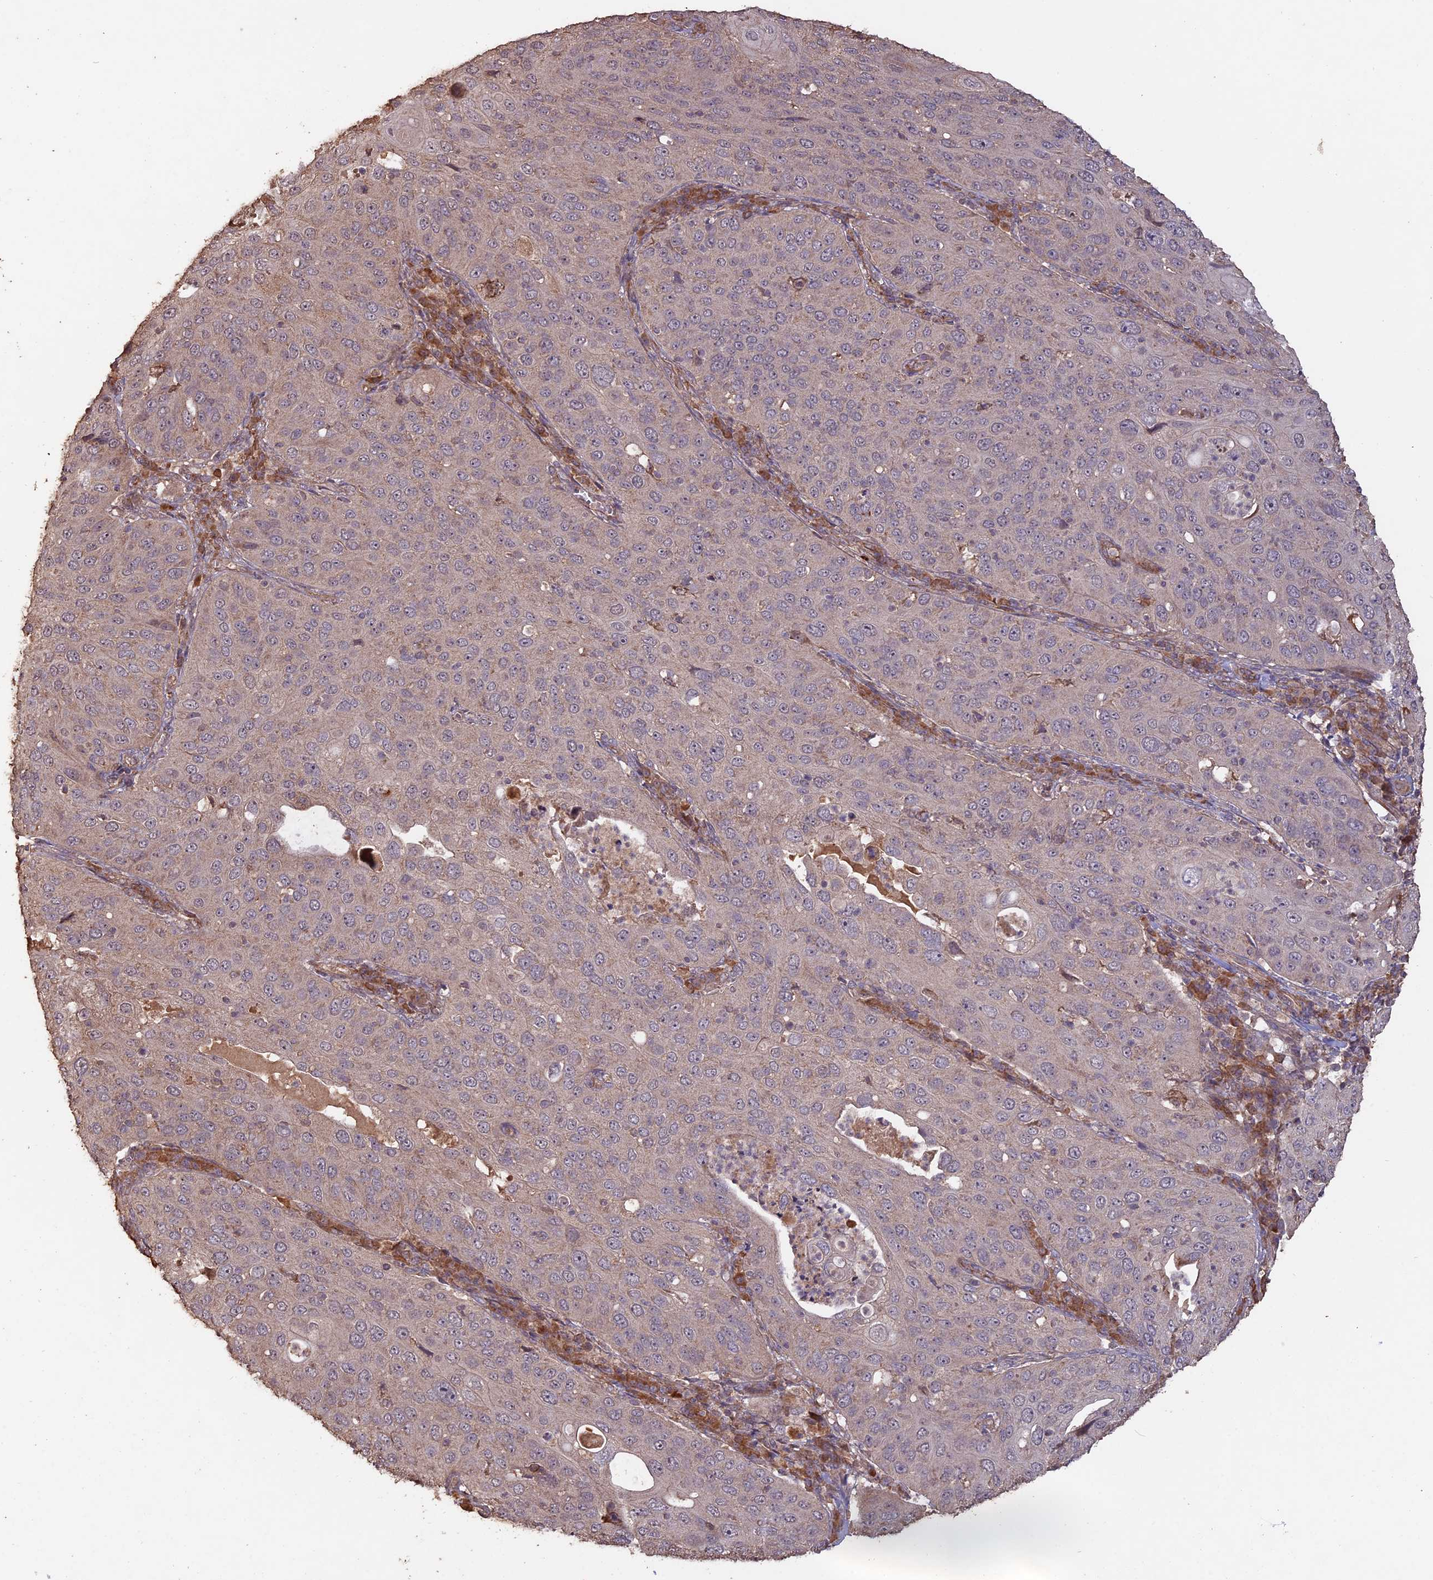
{"staining": {"intensity": "weak", "quantity": "25%-75%", "location": "cytoplasmic/membranous"}, "tissue": "cervical cancer", "cell_type": "Tumor cells", "image_type": "cancer", "snomed": [{"axis": "morphology", "description": "Squamous cell carcinoma, NOS"}, {"axis": "topography", "description": "Cervix"}], "caption": "A histopathology image showing weak cytoplasmic/membranous positivity in about 25%-75% of tumor cells in cervical cancer, as visualized by brown immunohistochemical staining.", "gene": "LAYN", "patient": {"sex": "female", "age": 36}}